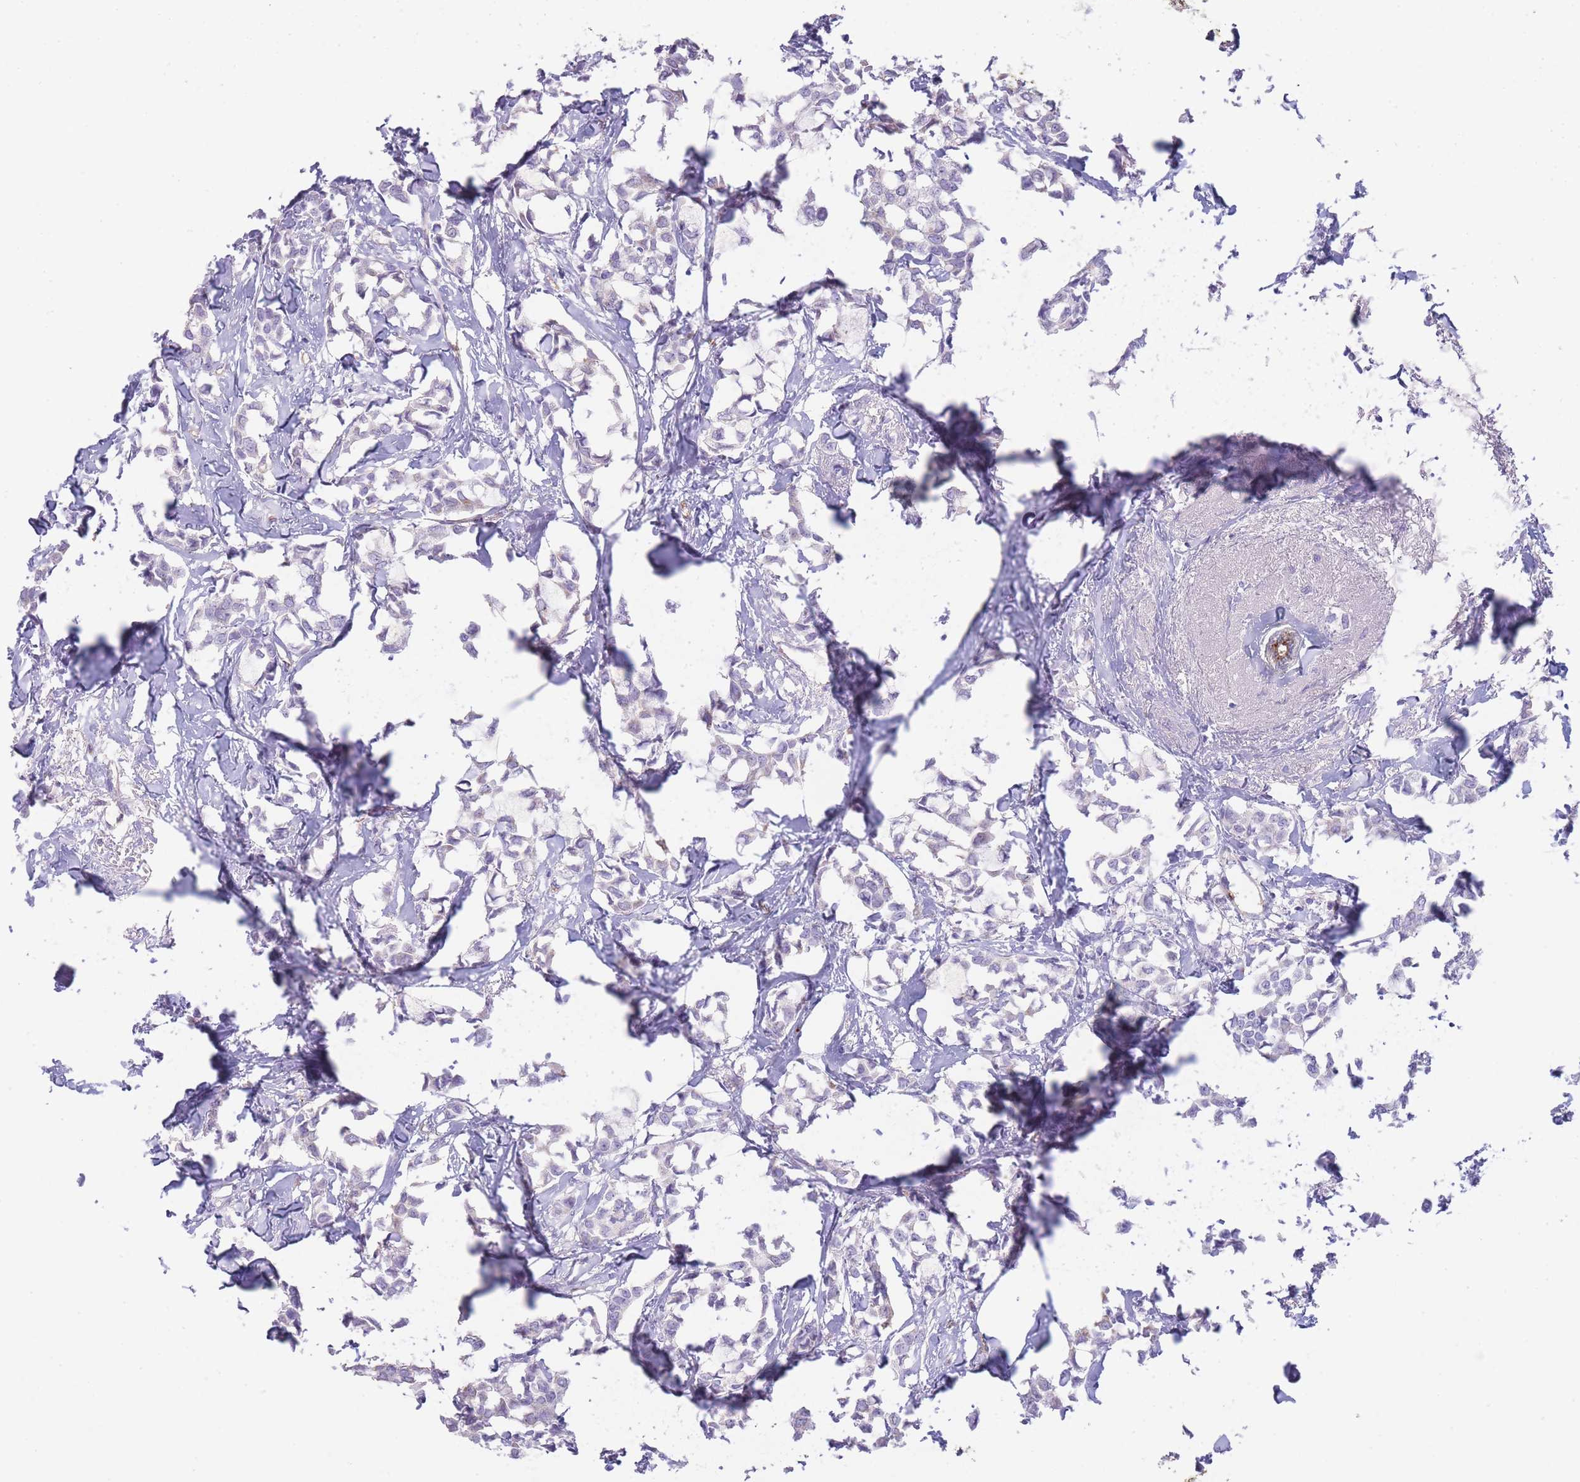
{"staining": {"intensity": "negative", "quantity": "none", "location": "none"}, "tissue": "breast cancer", "cell_type": "Tumor cells", "image_type": "cancer", "snomed": [{"axis": "morphology", "description": "Duct carcinoma"}, {"axis": "topography", "description": "Breast"}], "caption": "Tumor cells are negative for protein expression in human breast infiltrating ductal carcinoma. (Immunohistochemistry, brightfield microscopy, high magnification).", "gene": "UTP14A", "patient": {"sex": "female", "age": 73}}